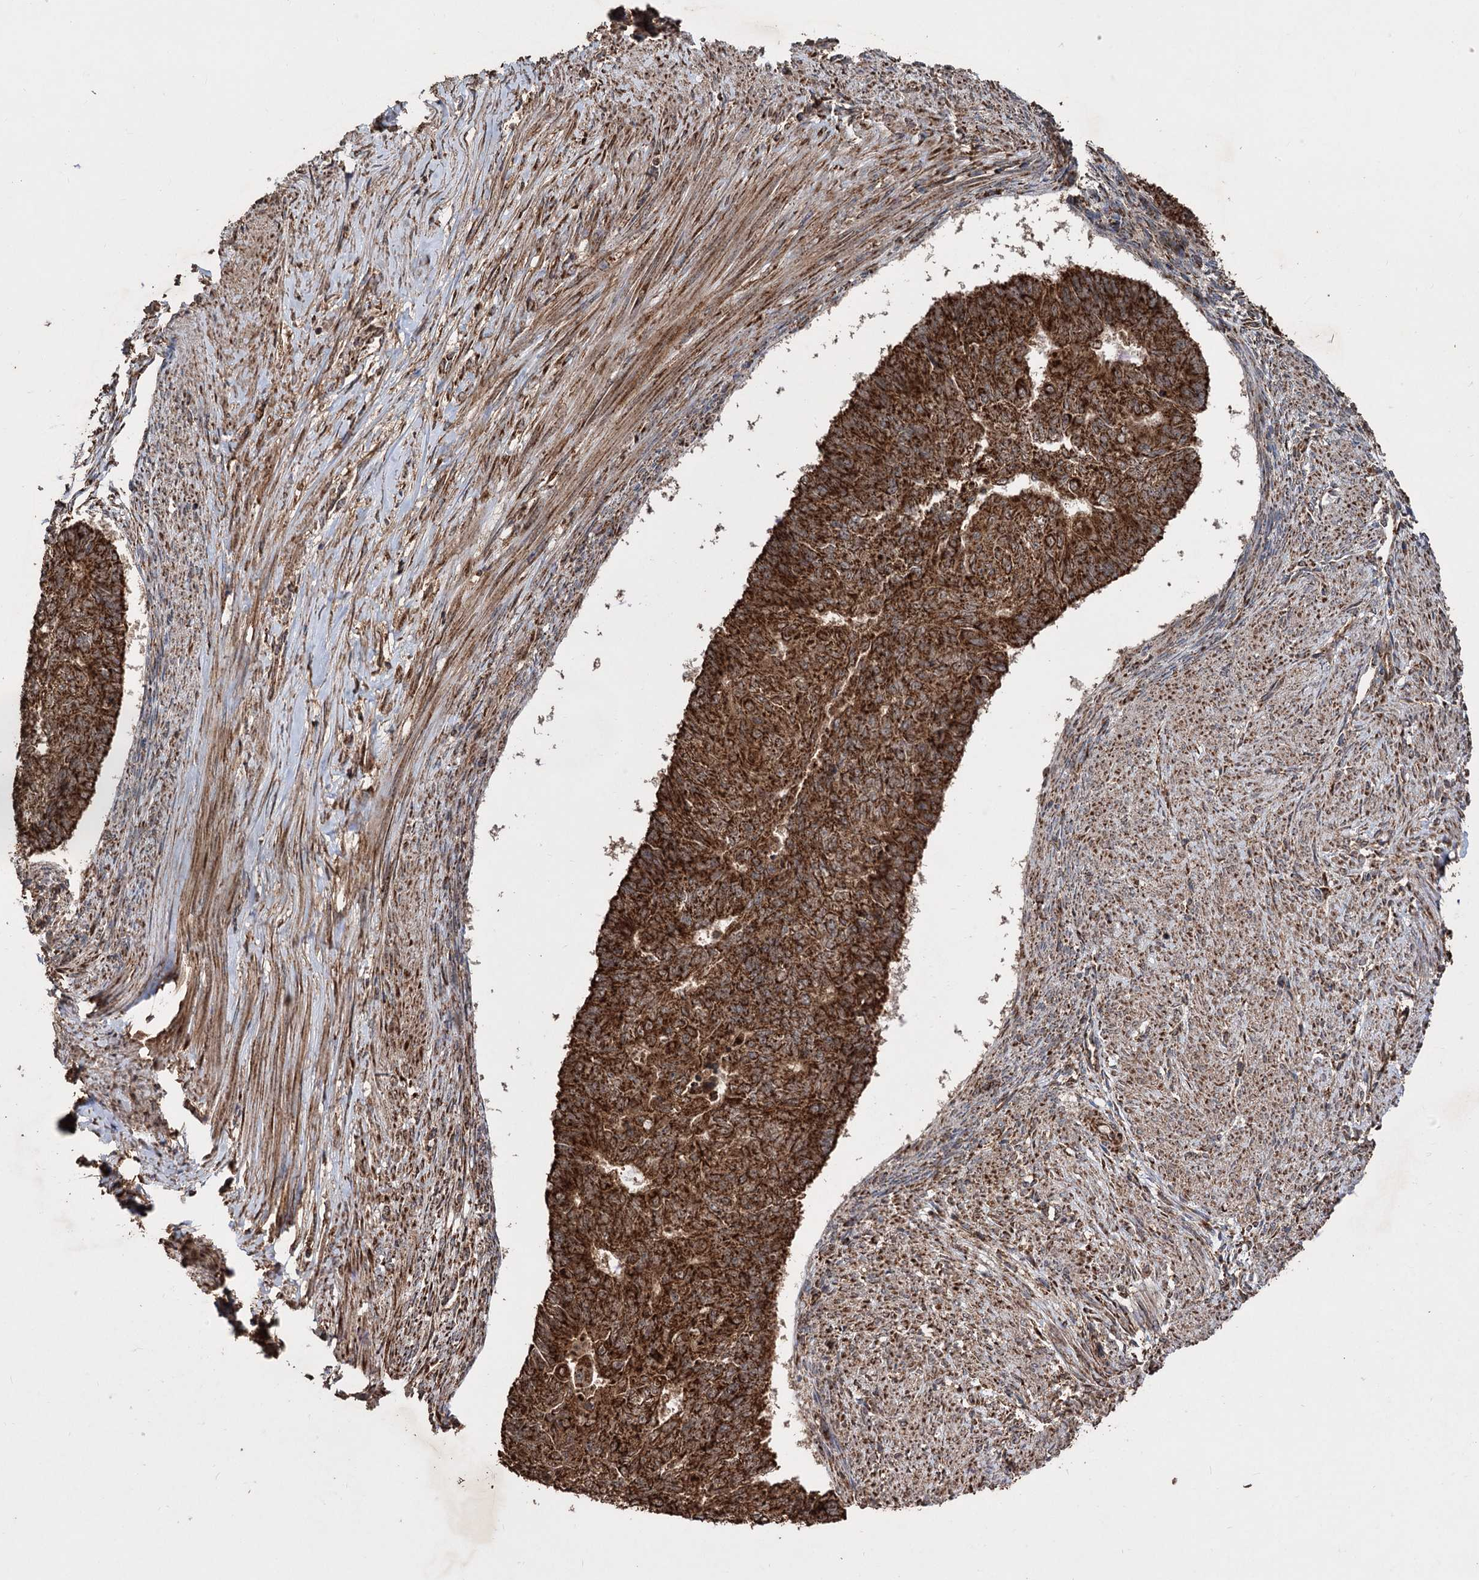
{"staining": {"intensity": "strong", "quantity": ">75%", "location": "cytoplasmic/membranous"}, "tissue": "endometrial cancer", "cell_type": "Tumor cells", "image_type": "cancer", "snomed": [{"axis": "morphology", "description": "Adenocarcinoma, NOS"}, {"axis": "topography", "description": "Endometrium"}], "caption": "Immunohistochemistry image of neoplastic tissue: endometrial cancer stained using IHC exhibits high levels of strong protein expression localized specifically in the cytoplasmic/membranous of tumor cells, appearing as a cytoplasmic/membranous brown color.", "gene": "IPO4", "patient": {"sex": "female", "age": 32}}